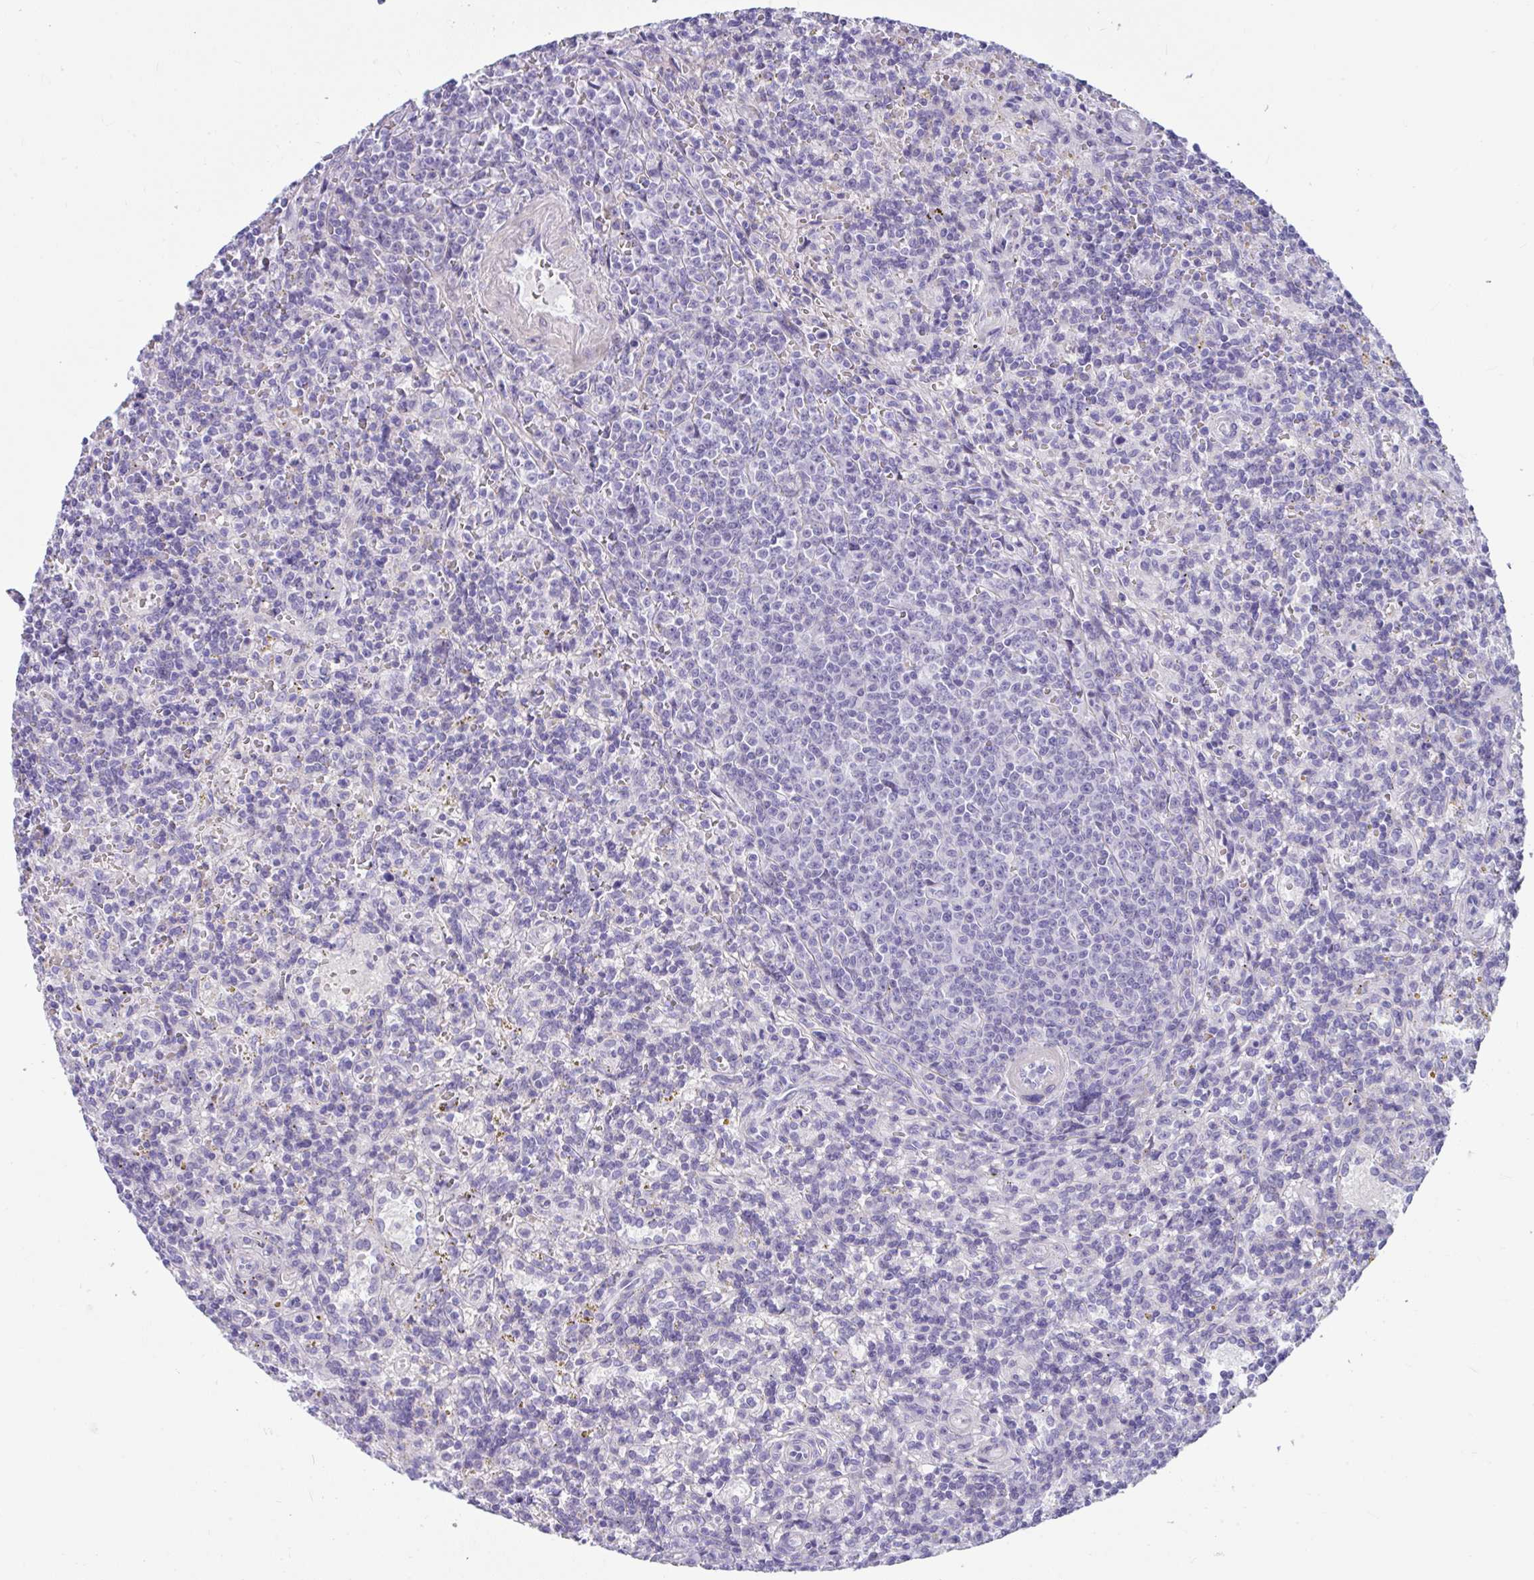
{"staining": {"intensity": "negative", "quantity": "none", "location": "none"}, "tissue": "lymphoma", "cell_type": "Tumor cells", "image_type": "cancer", "snomed": [{"axis": "morphology", "description": "Malignant lymphoma, non-Hodgkin's type, Low grade"}, {"axis": "topography", "description": "Spleen"}], "caption": "This micrograph is of low-grade malignant lymphoma, non-Hodgkin's type stained with immunohistochemistry to label a protein in brown with the nuclei are counter-stained blue. There is no expression in tumor cells.", "gene": "ISL1", "patient": {"sex": "male", "age": 67}}